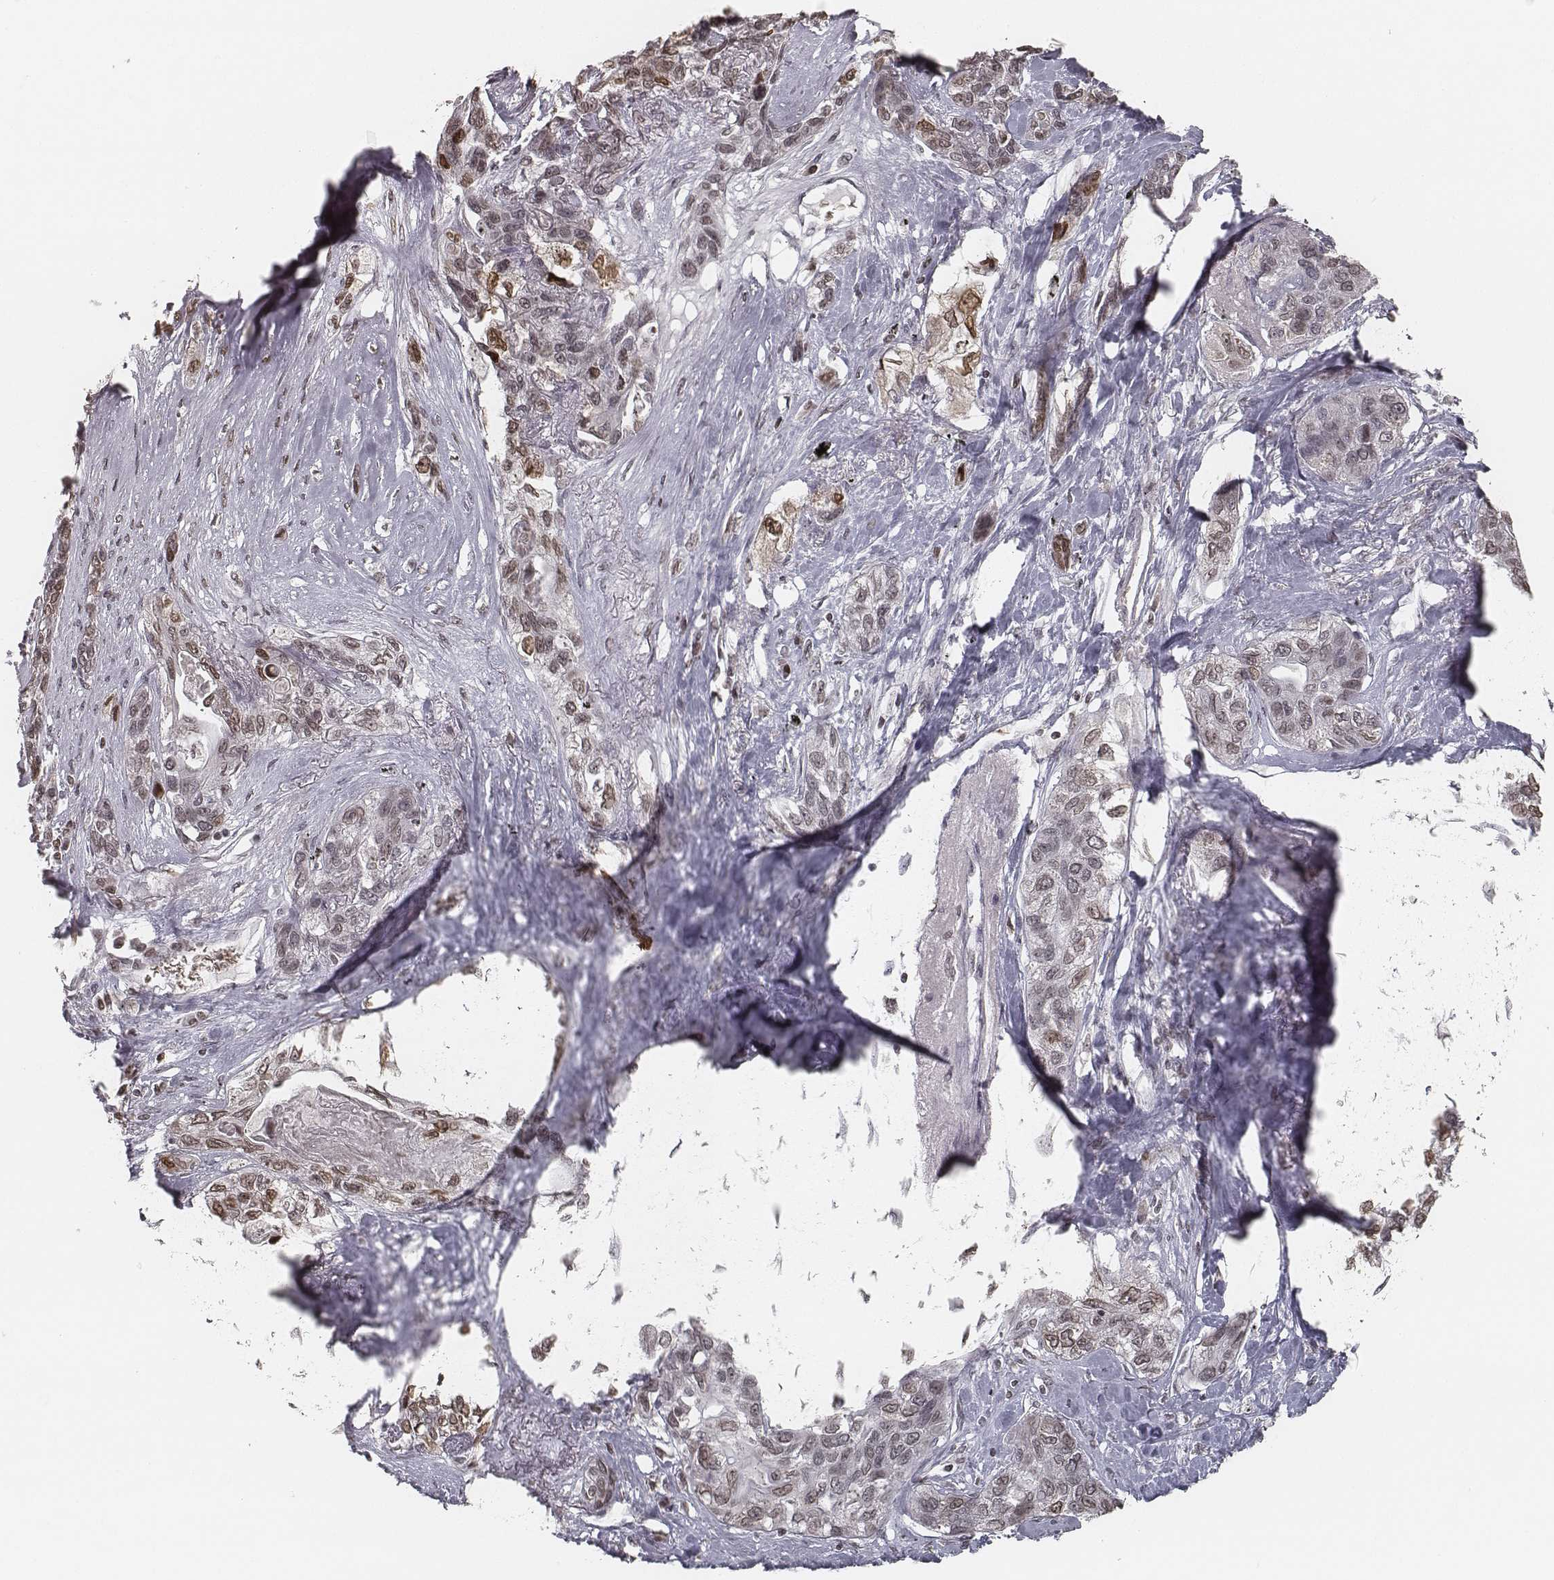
{"staining": {"intensity": "moderate", "quantity": "<25%", "location": "nuclear"}, "tissue": "lung cancer", "cell_type": "Tumor cells", "image_type": "cancer", "snomed": [{"axis": "morphology", "description": "Squamous cell carcinoma, NOS"}, {"axis": "topography", "description": "Lung"}], "caption": "Immunohistochemistry (IHC) of human lung squamous cell carcinoma demonstrates low levels of moderate nuclear expression in about <25% of tumor cells.", "gene": "HMGA2", "patient": {"sex": "female", "age": 70}}